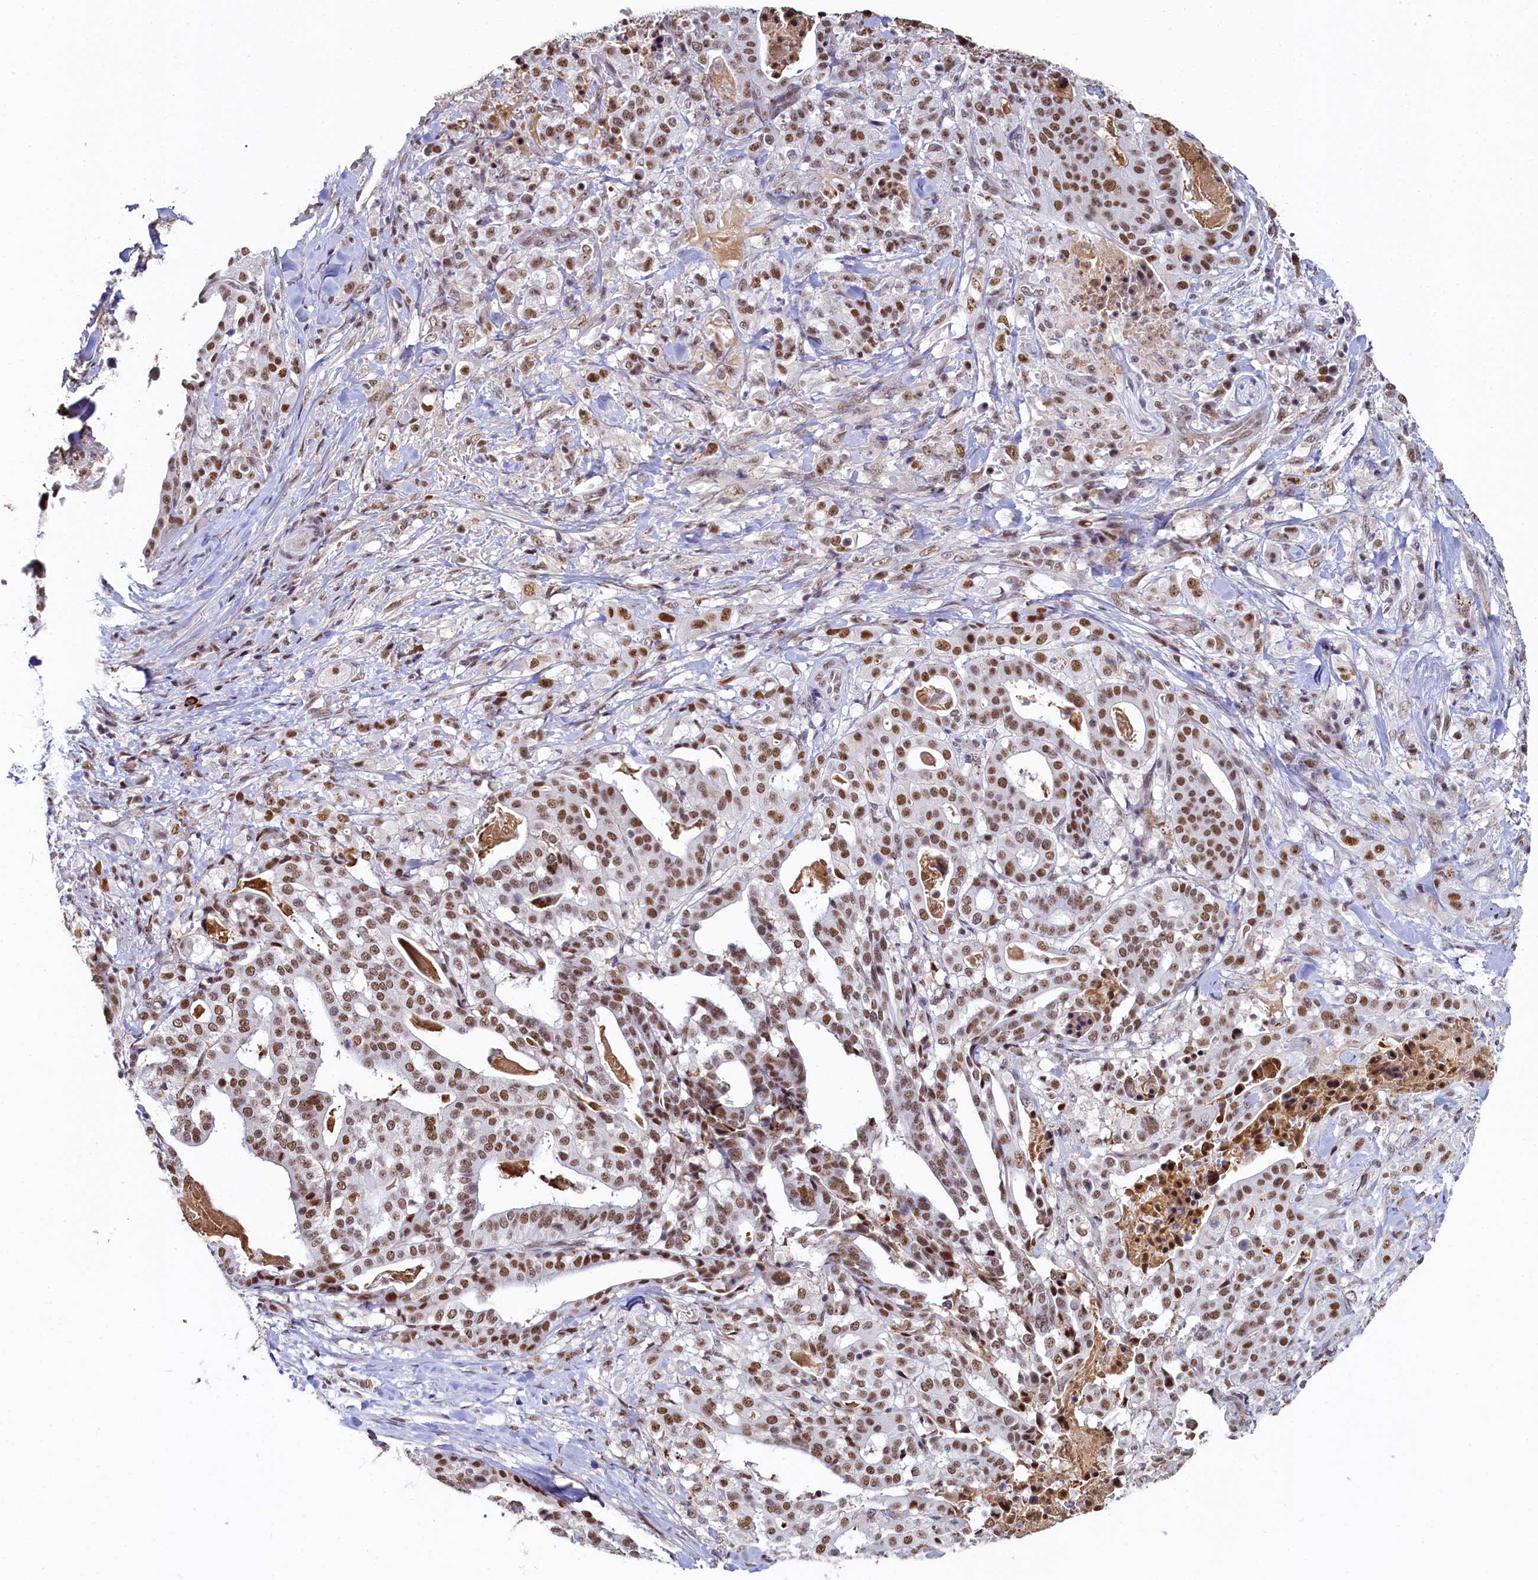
{"staining": {"intensity": "moderate", "quantity": ">75%", "location": "nuclear"}, "tissue": "stomach cancer", "cell_type": "Tumor cells", "image_type": "cancer", "snomed": [{"axis": "morphology", "description": "Adenocarcinoma, NOS"}, {"axis": "topography", "description": "Stomach"}], "caption": "An image of stomach cancer stained for a protein shows moderate nuclear brown staining in tumor cells.", "gene": "INTS14", "patient": {"sex": "male", "age": 48}}